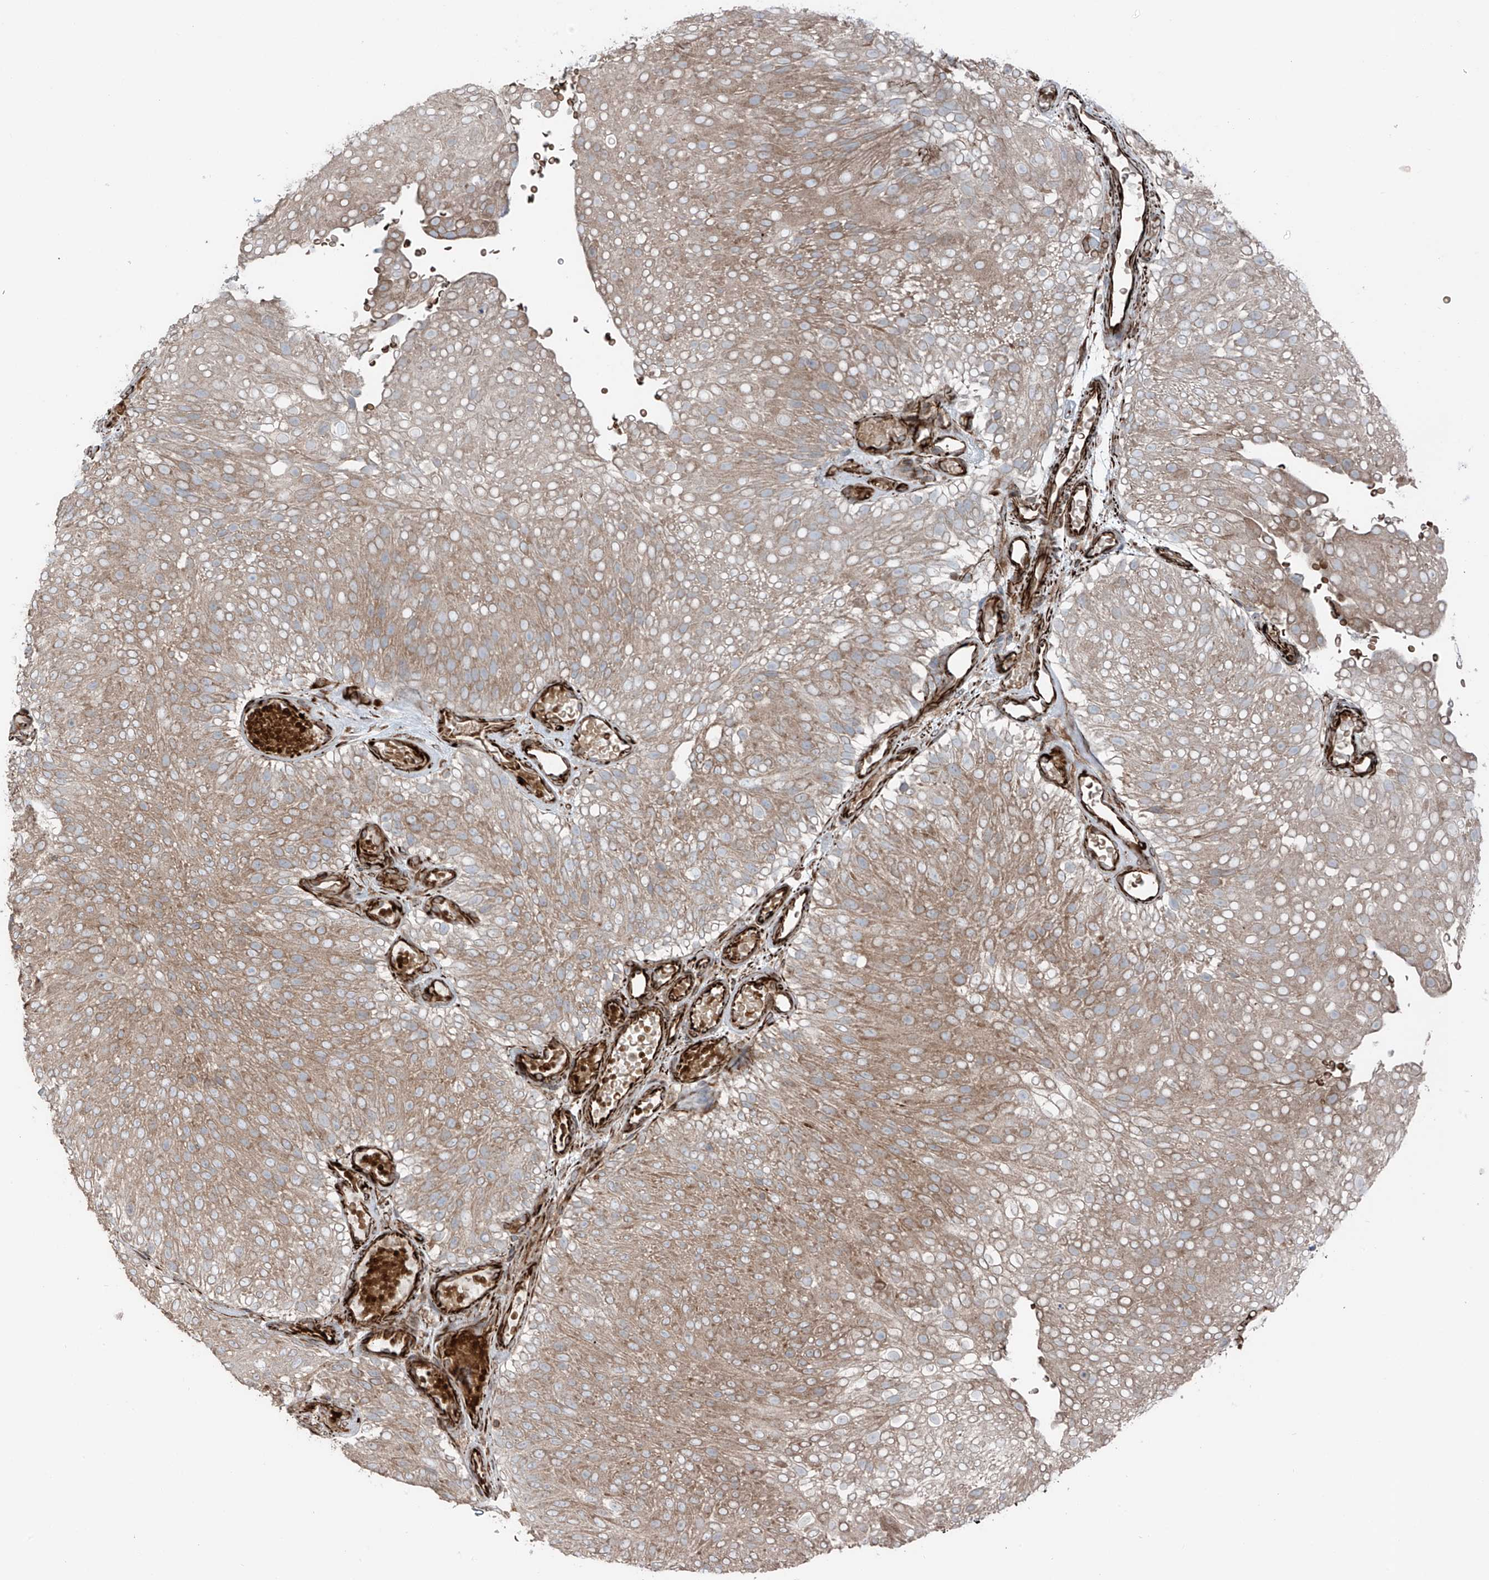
{"staining": {"intensity": "moderate", "quantity": ">75%", "location": "cytoplasmic/membranous"}, "tissue": "urothelial cancer", "cell_type": "Tumor cells", "image_type": "cancer", "snomed": [{"axis": "morphology", "description": "Urothelial carcinoma, Low grade"}, {"axis": "topography", "description": "Urinary bladder"}], "caption": "Approximately >75% of tumor cells in urothelial cancer show moderate cytoplasmic/membranous protein staining as visualized by brown immunohistochemical staining.", "gene": "ERLEC1", "patient": {"sex": "male", "age": 78}}